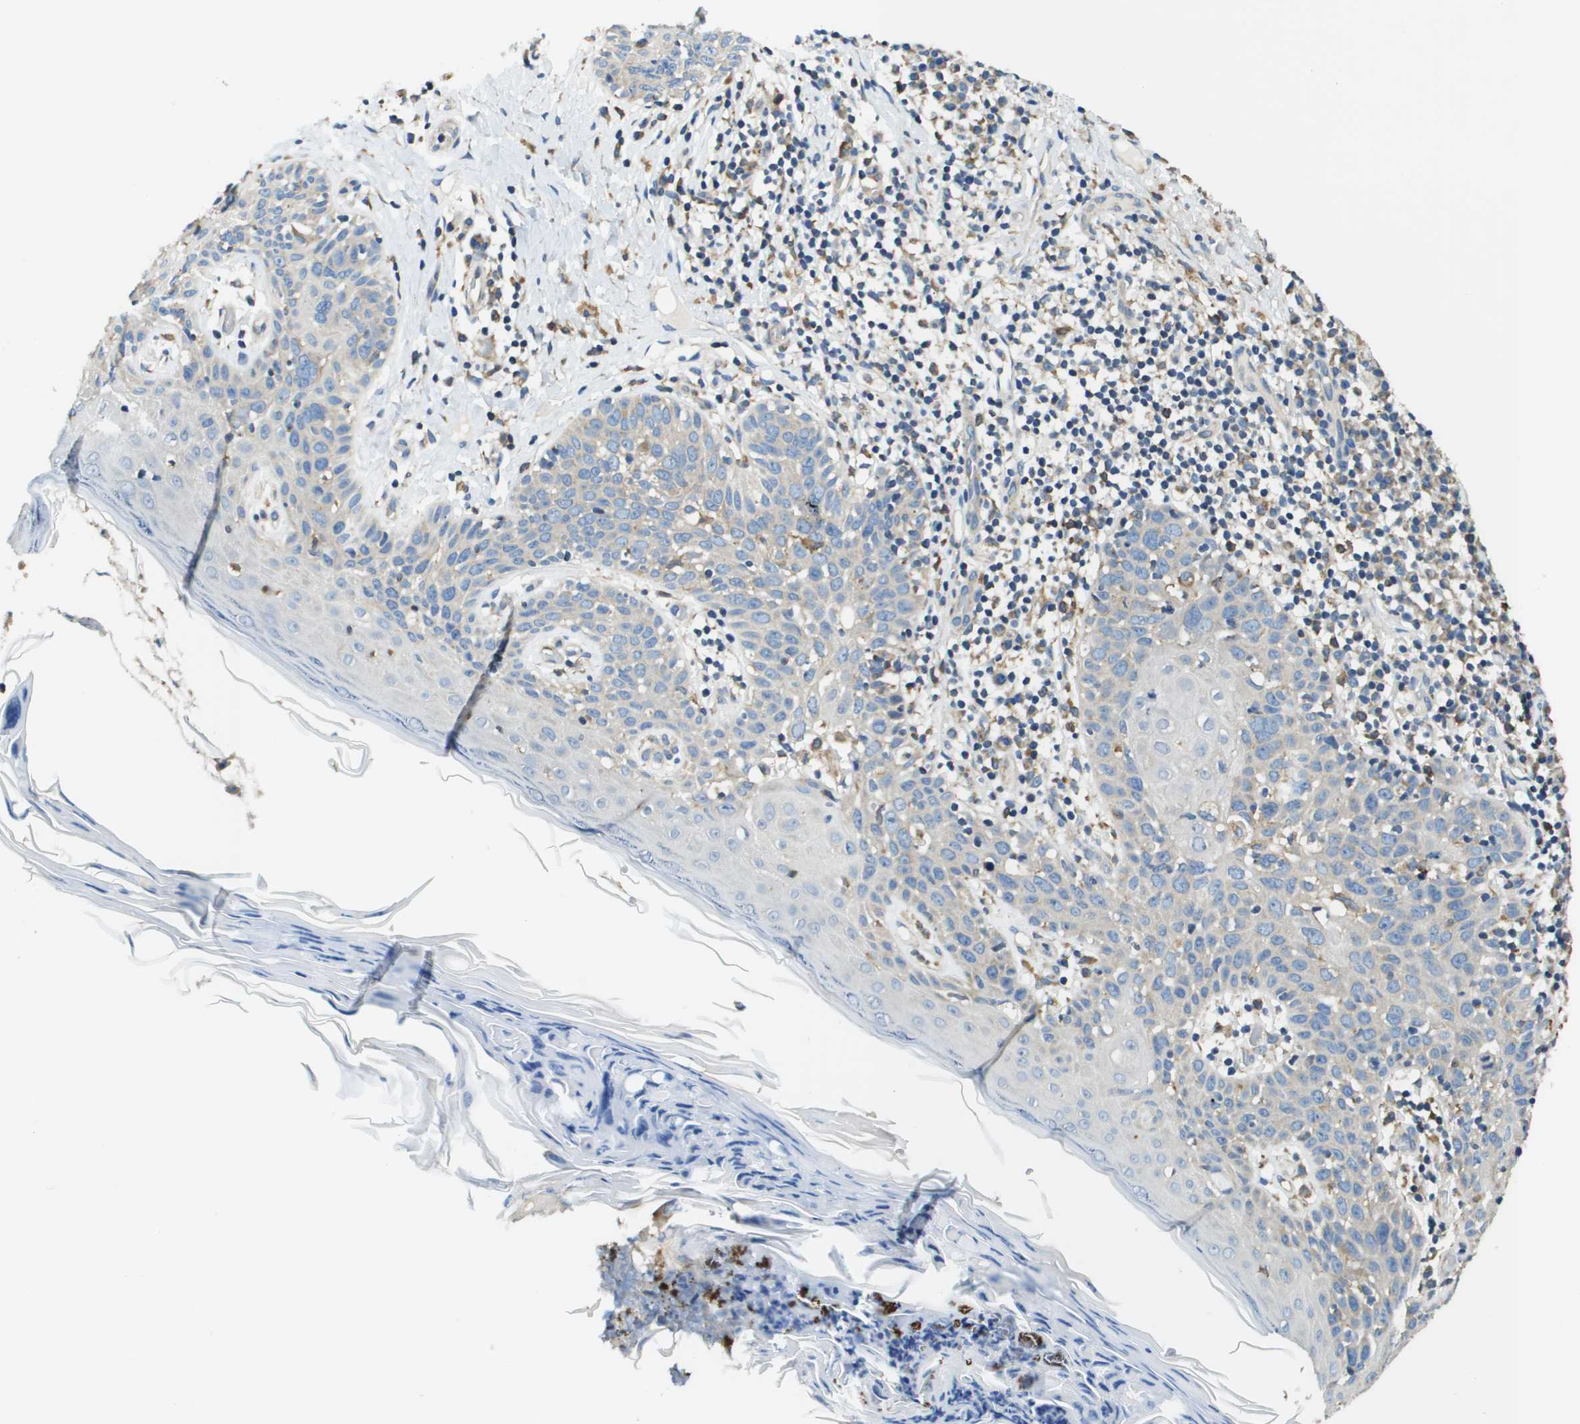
{"staining": {"intensity": "negative", "quantity": "none", "location": "none"}, "tissue": "skin cancer", "cell_type": "Tumor cells", "image_type": "cancer", "snomed": [{"axis": "morphology", "description": "Squamous cell carcinoma in situ, NOS"}, {"axis": "morphology", "description": "Squamous cell carcinoma, NOS"}, {"axis": "topography", "description": "Skin"}], "caption": "Tumor cells are negative for protein expression in human skin squamous cell carcinoma.", "gene": "CNPY3", "patient": {"sex": "male", "age": 93}}